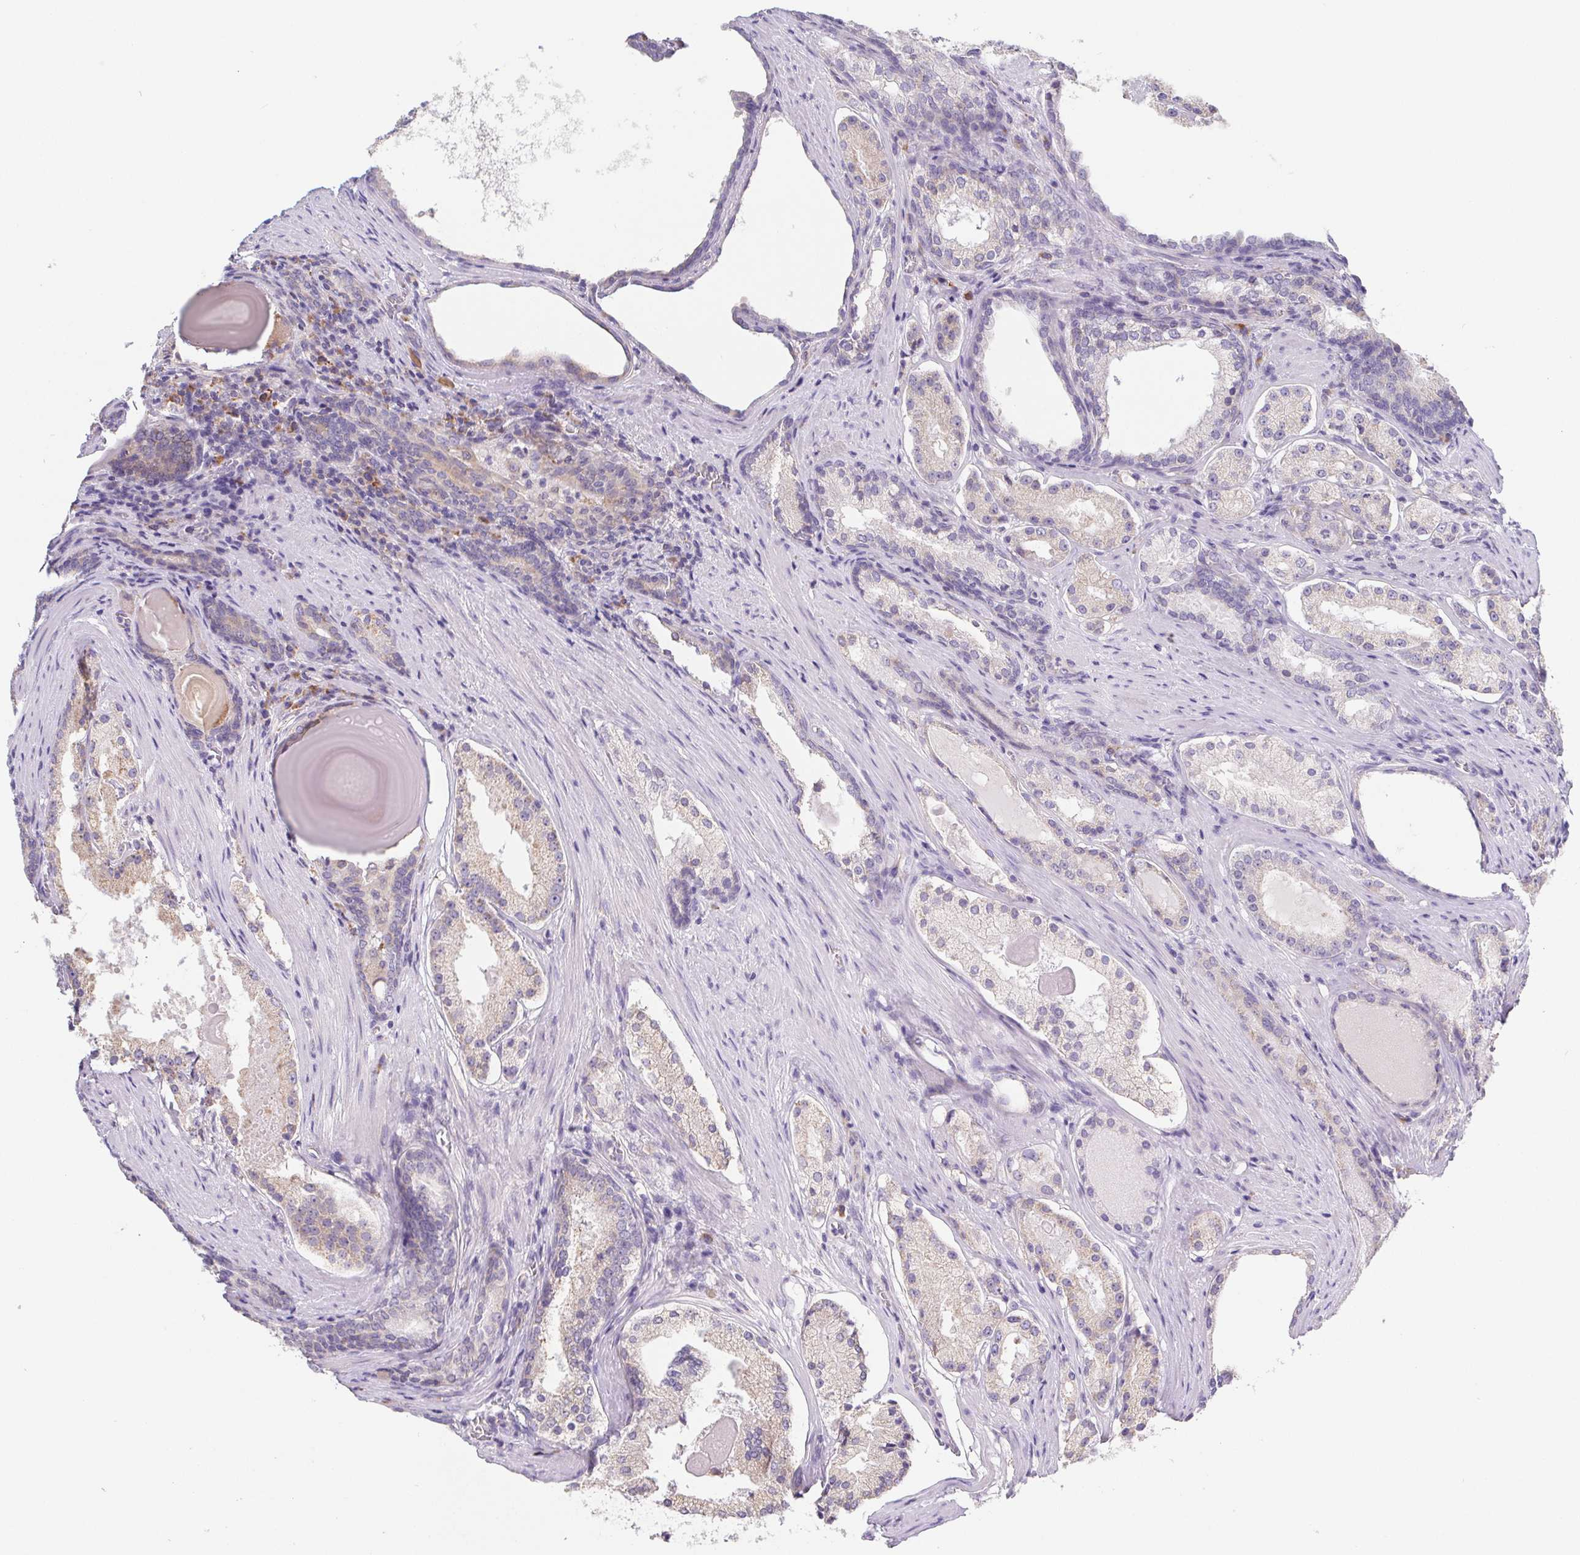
{"staining": {"intensity": "weak", "quantity": "25%-75%", "location": "cytoplasmic/membranous"}, "tissue": "prostate cancer", "cell_type": "Tumor cells", "image_type": "cancer", "snomed": [{"axis": "morphology", "description": "Adenocarcinoma, Low grade"}, {"axis": "topography", "description": "Prostate"}], "caption": "There is low levels of weak cytoplasmic/membranous staining in tumor cells of prostate low-grade adenocarcinoma, as demonstrated by immunohistochemical staining (brown color).", "gene": "ADAM8", "patient": {"sex": "male", "age": 57}}